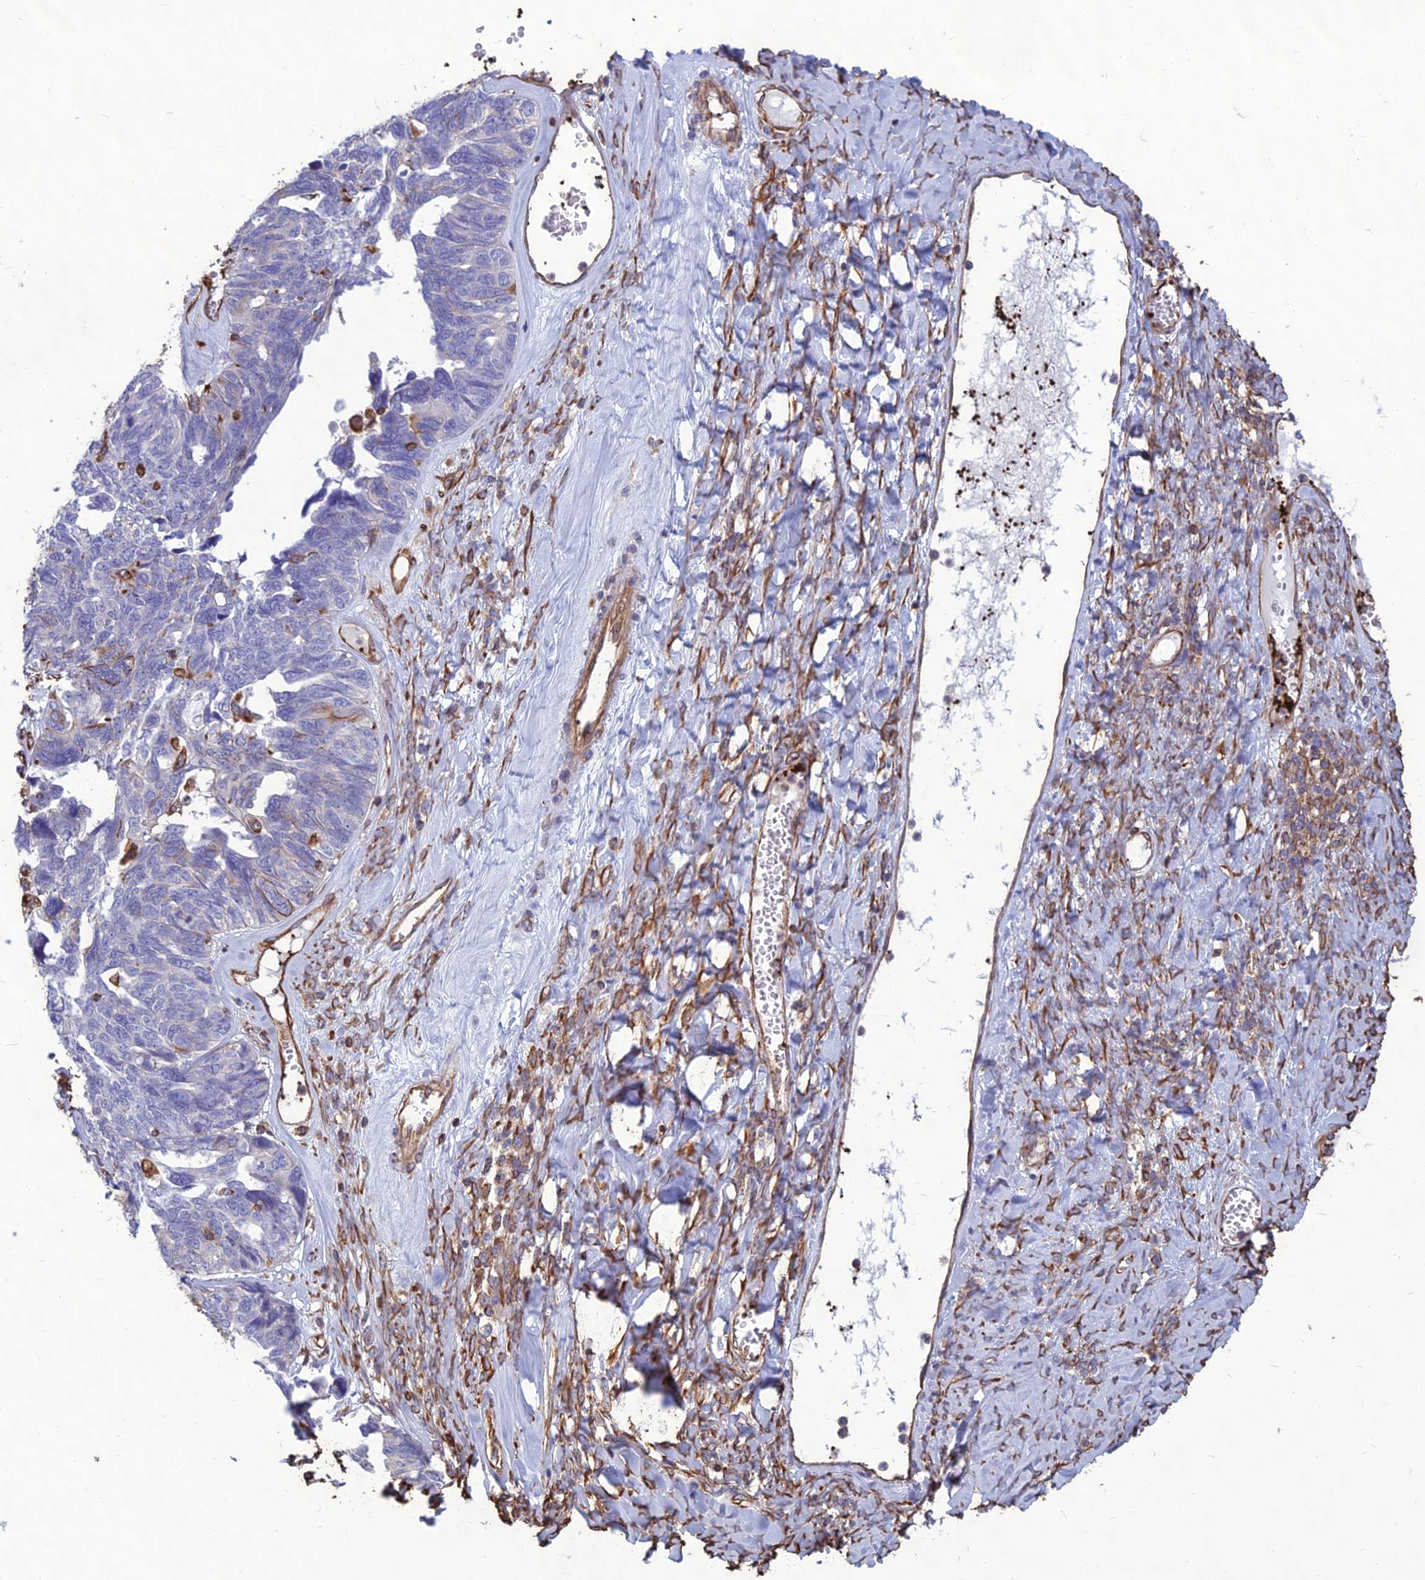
{"staining": {"intensity": "negative", "quantity": "none", "location": "none"}, "tissue": "ovarian cancer", "cell_type": "Tumor cells", "image_type": "cancer", "snomed": [{"axis": "morphology", "description": "Cystadenocarcinoma, serous, NOS"}, {"axis": "topography", "description": "Ovary"}], "caption": "There is no significant expression in tumor cells of ovarian cancer (serous cystadenocarcinoma). Brightfield microscopy of immunohistochemistry stained with DAB (brown) and hematoxylin (blue), captured at high magnification.", "gene": "PSMD11", "patient": {"sex": "female", "age": 79}}